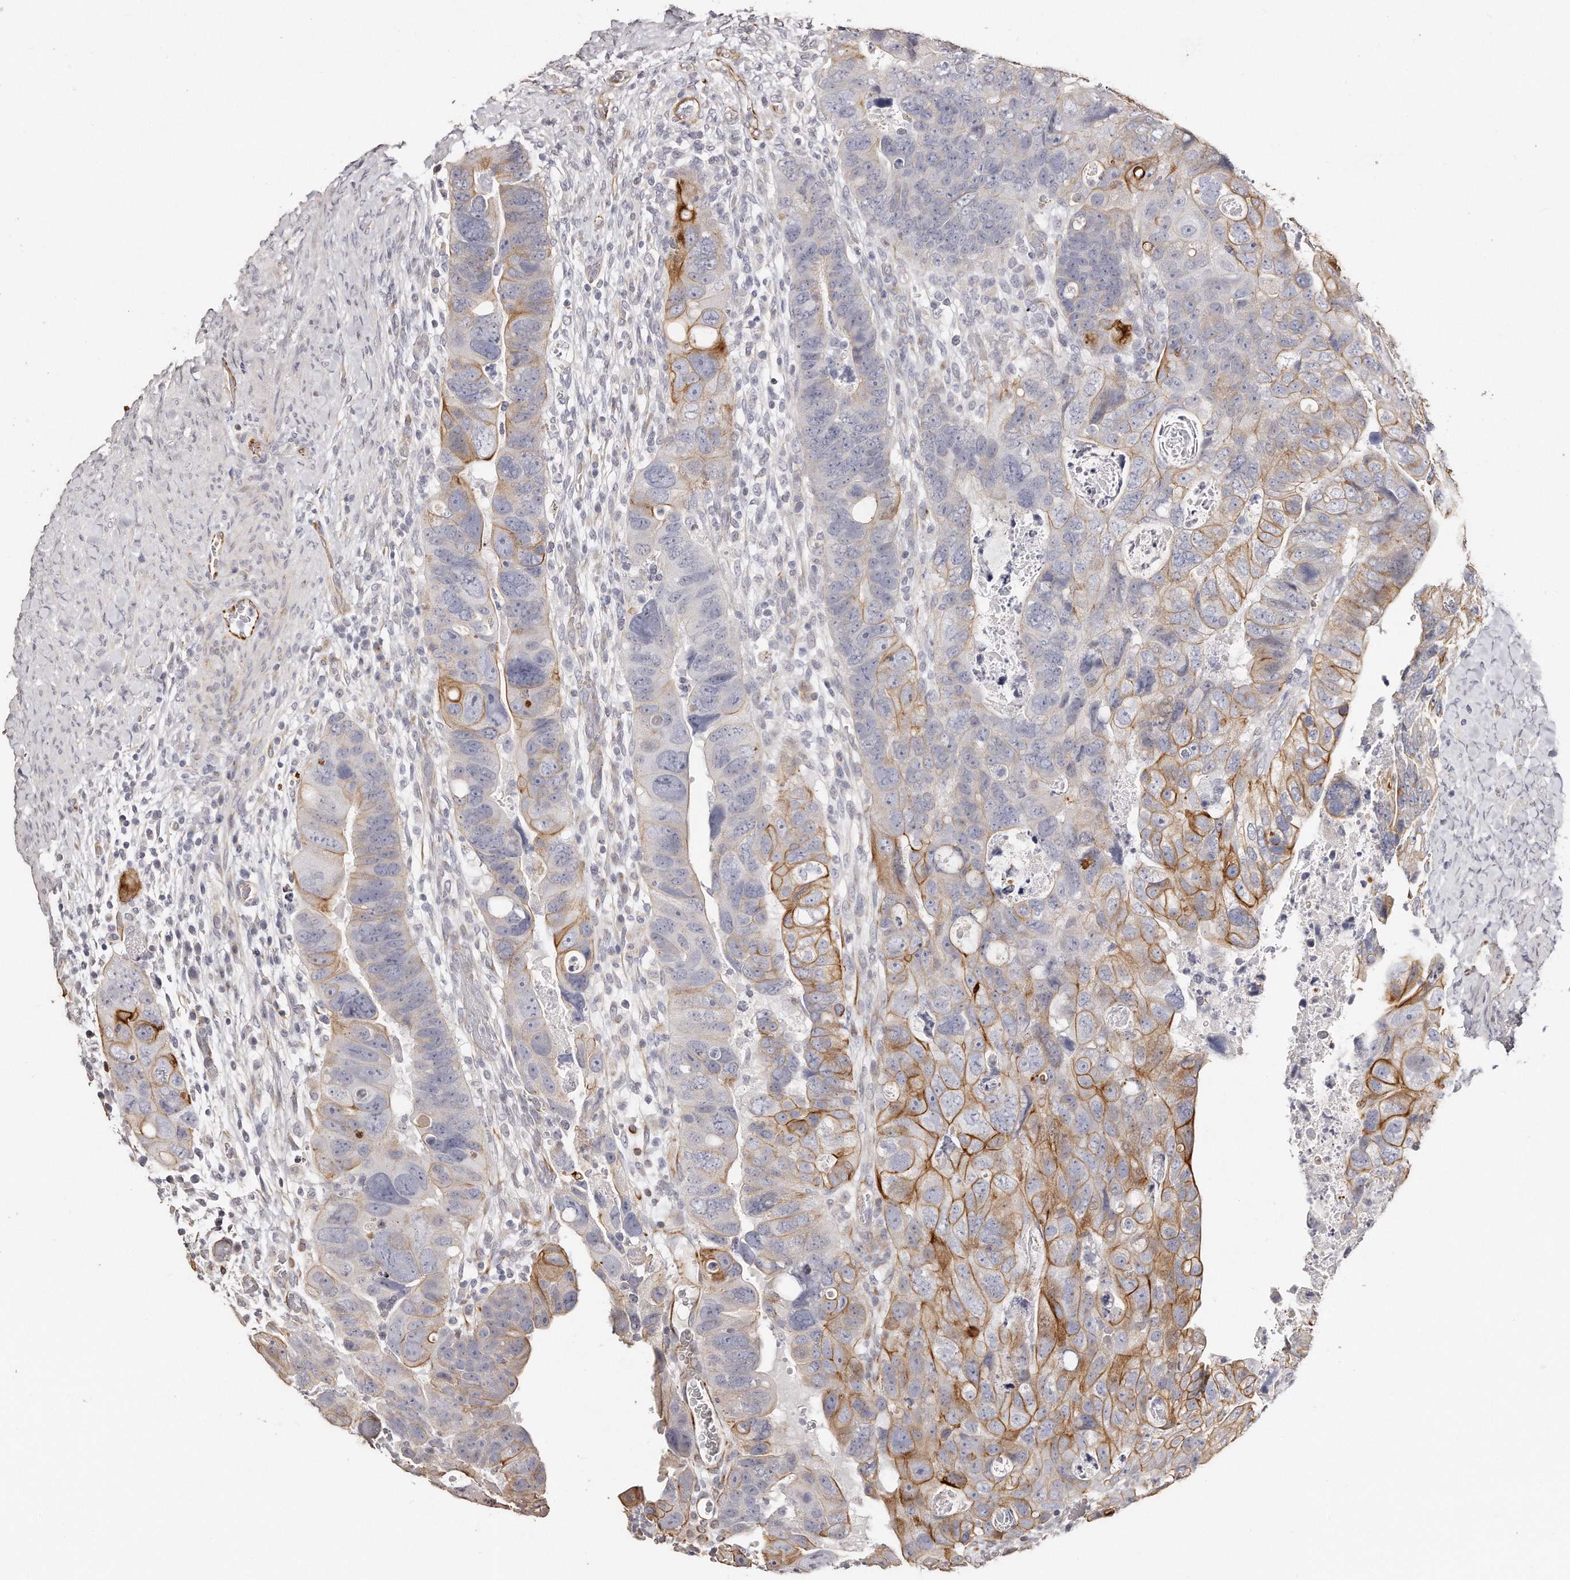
{"staining": {"intensity": "moderate", "quantity": "25%-75%", "location": "cytoplasmic/membranous"}, "tissue": "colorectal cancer", "cell_type": "Tumor cells", "image_type": "cancer", "snomed": [{"axis": "morphology", "description": "Adenocarcinoma, NOS"}, {"axis": "topography", "description": "Rectum"}], "caption": "Protein expression by immunohistochemistry shows moderate cytoplasmic/membranous positivity in about 25%-75% of tumor cells in adenocarcinoma (colorectal).", "gene": "ZYG11A", "patient": {"sex": "male", "age": 59}}